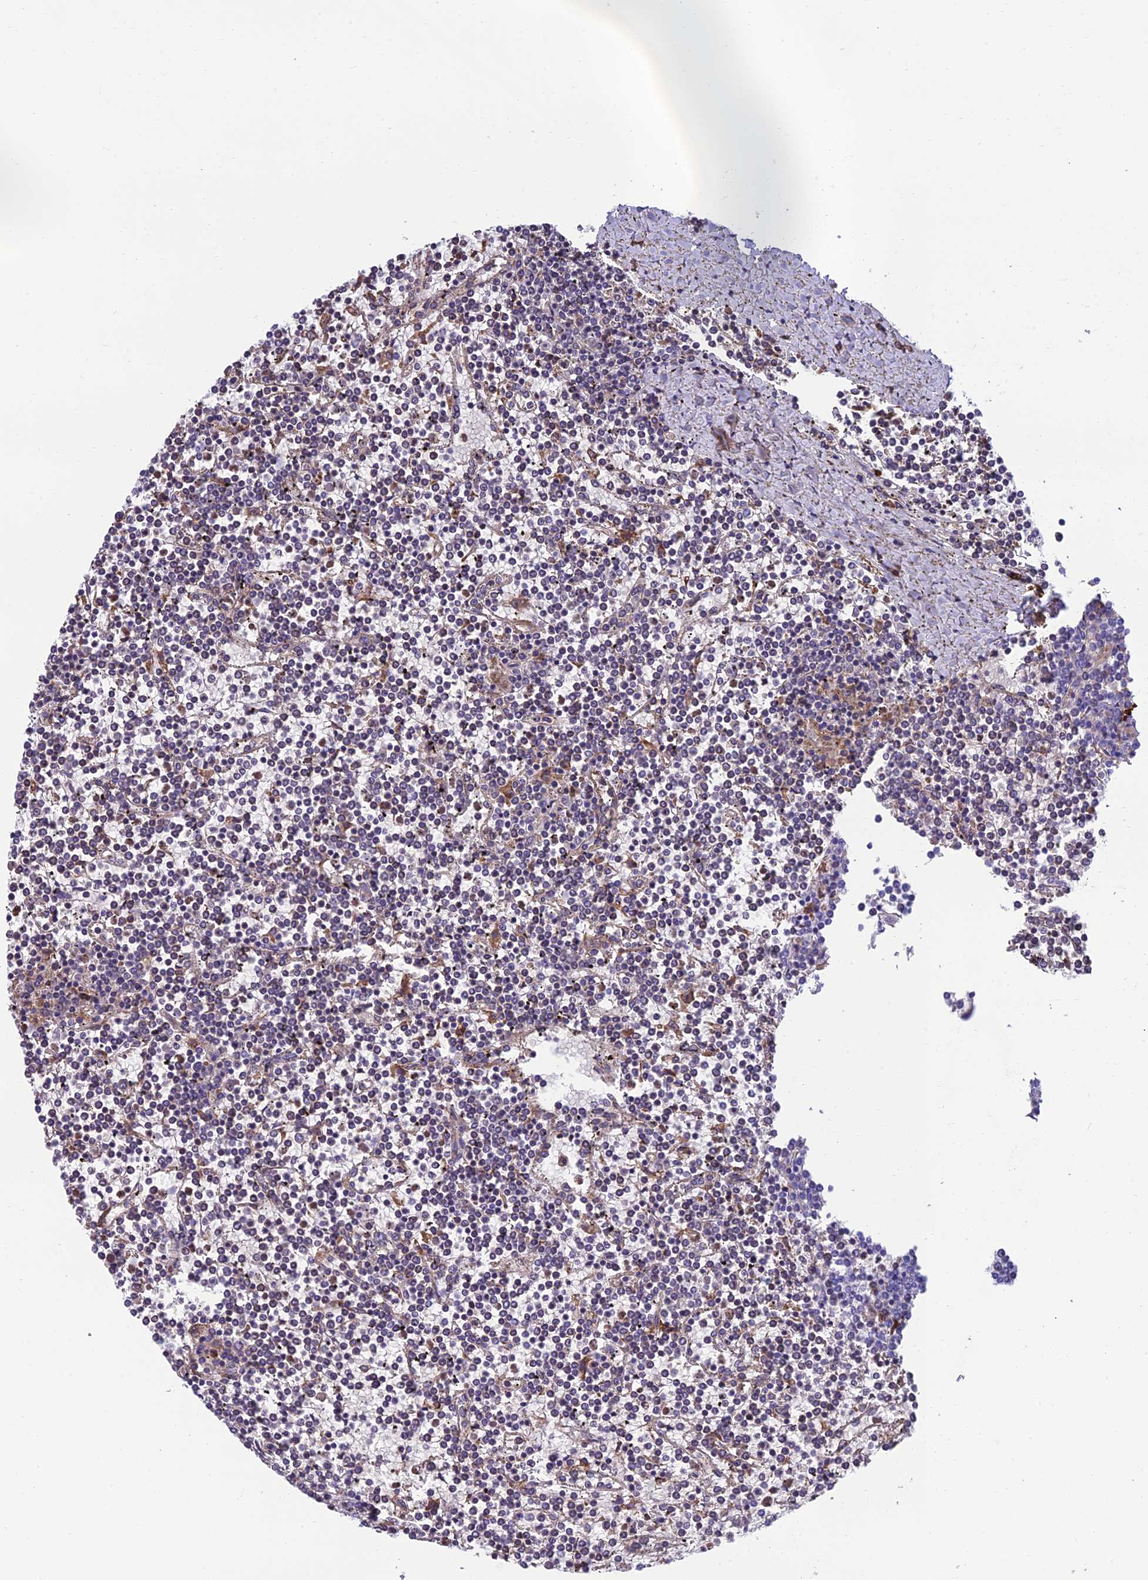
{"staining": {"intensity": "negative", "quantity": "none", "location": "none"}, "tissue": "lymphoma", "cell_type": "Tumor cells", "image_type": "cancer", "snomed": [{"axis": "morphology", "description": "Malignant lymphoma, non-Hodgkin's type, Low grade"}, {"axis": "topography", "description": "Spleen"}], "caption": "High magnification brightfield microscopy of malignant lymphoma, non-Hodgkin's type (low-grade) stained with DAB (3,3'-diaminobenzidine) (brown) and counterstained with hematoxylin (blue): tumor cells show no significant expression. Brightfield microscopy of IHC stained with DAB (3,3'-diaminobenzidine) (brown) and hematoxylin (blue), captured at high magnification.", "gene": "MACIR", "patient": {"sex": "female", "age": 19}}